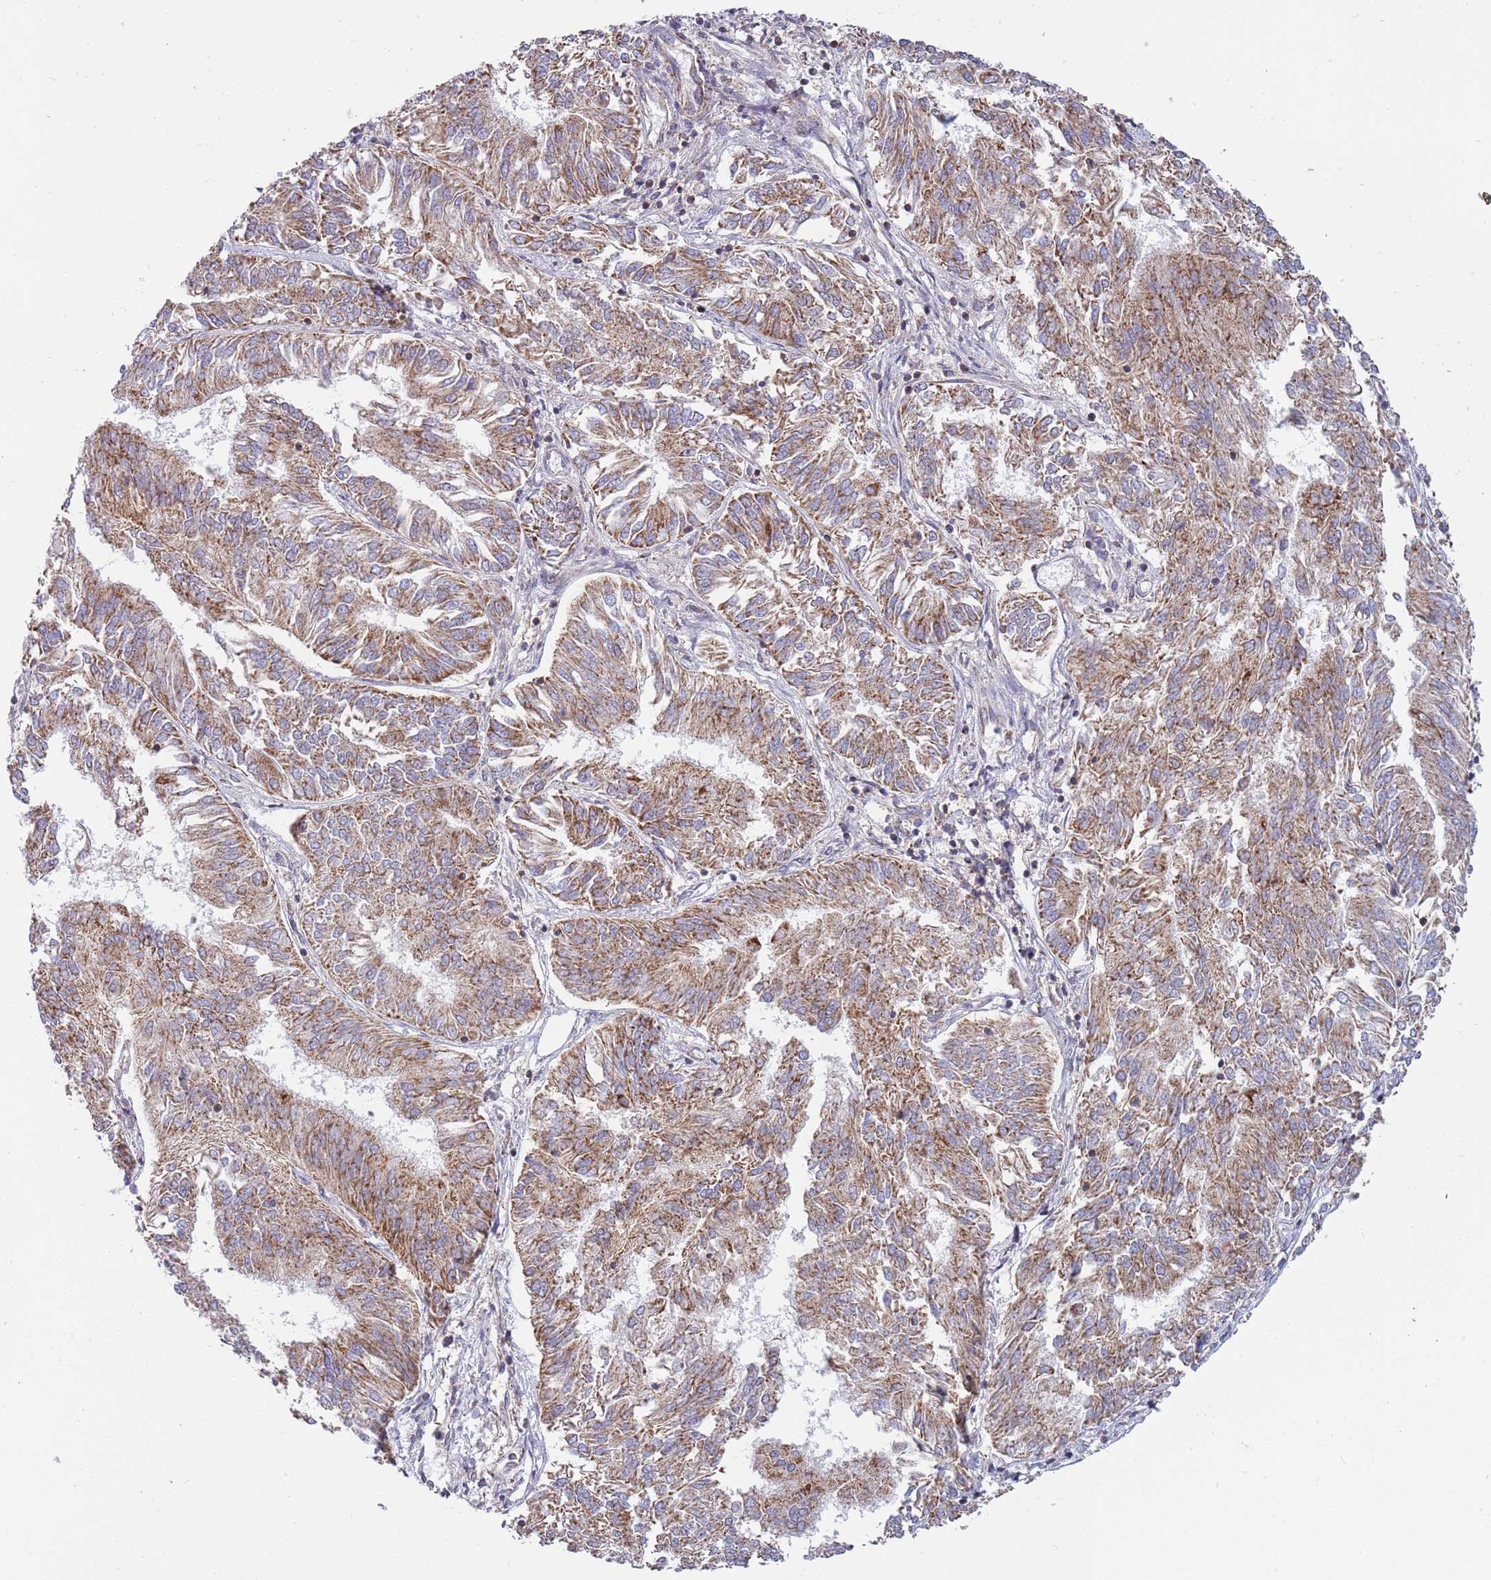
{"staining": {"intensity": "moderate", "quantity": ">75%", "location": "cytoplasmic/membranous"}, "tissue": "endometrial cancer", "cell_type": "Tumor cells", "image_type": "cancer", "snomed": [{"axis": "morphology", "description": "Adenocarcinoma, NOS"}, {"axis": "topography", "description": "Endometrium"}], "caption": "Immunohistochemistry (IHC) (DAB) staining of human adenocarcinoma (endometrial) reveals moderate cytoplasmic/membranous protein positivity in approximately >75% of tumor cells. (DAB (3,3'-diaminobenzidine) IHC, brown staining for protein, blue staining for nuclei).", "gene": "IRS4", "patient": {"sex": "female", "age": 58}}